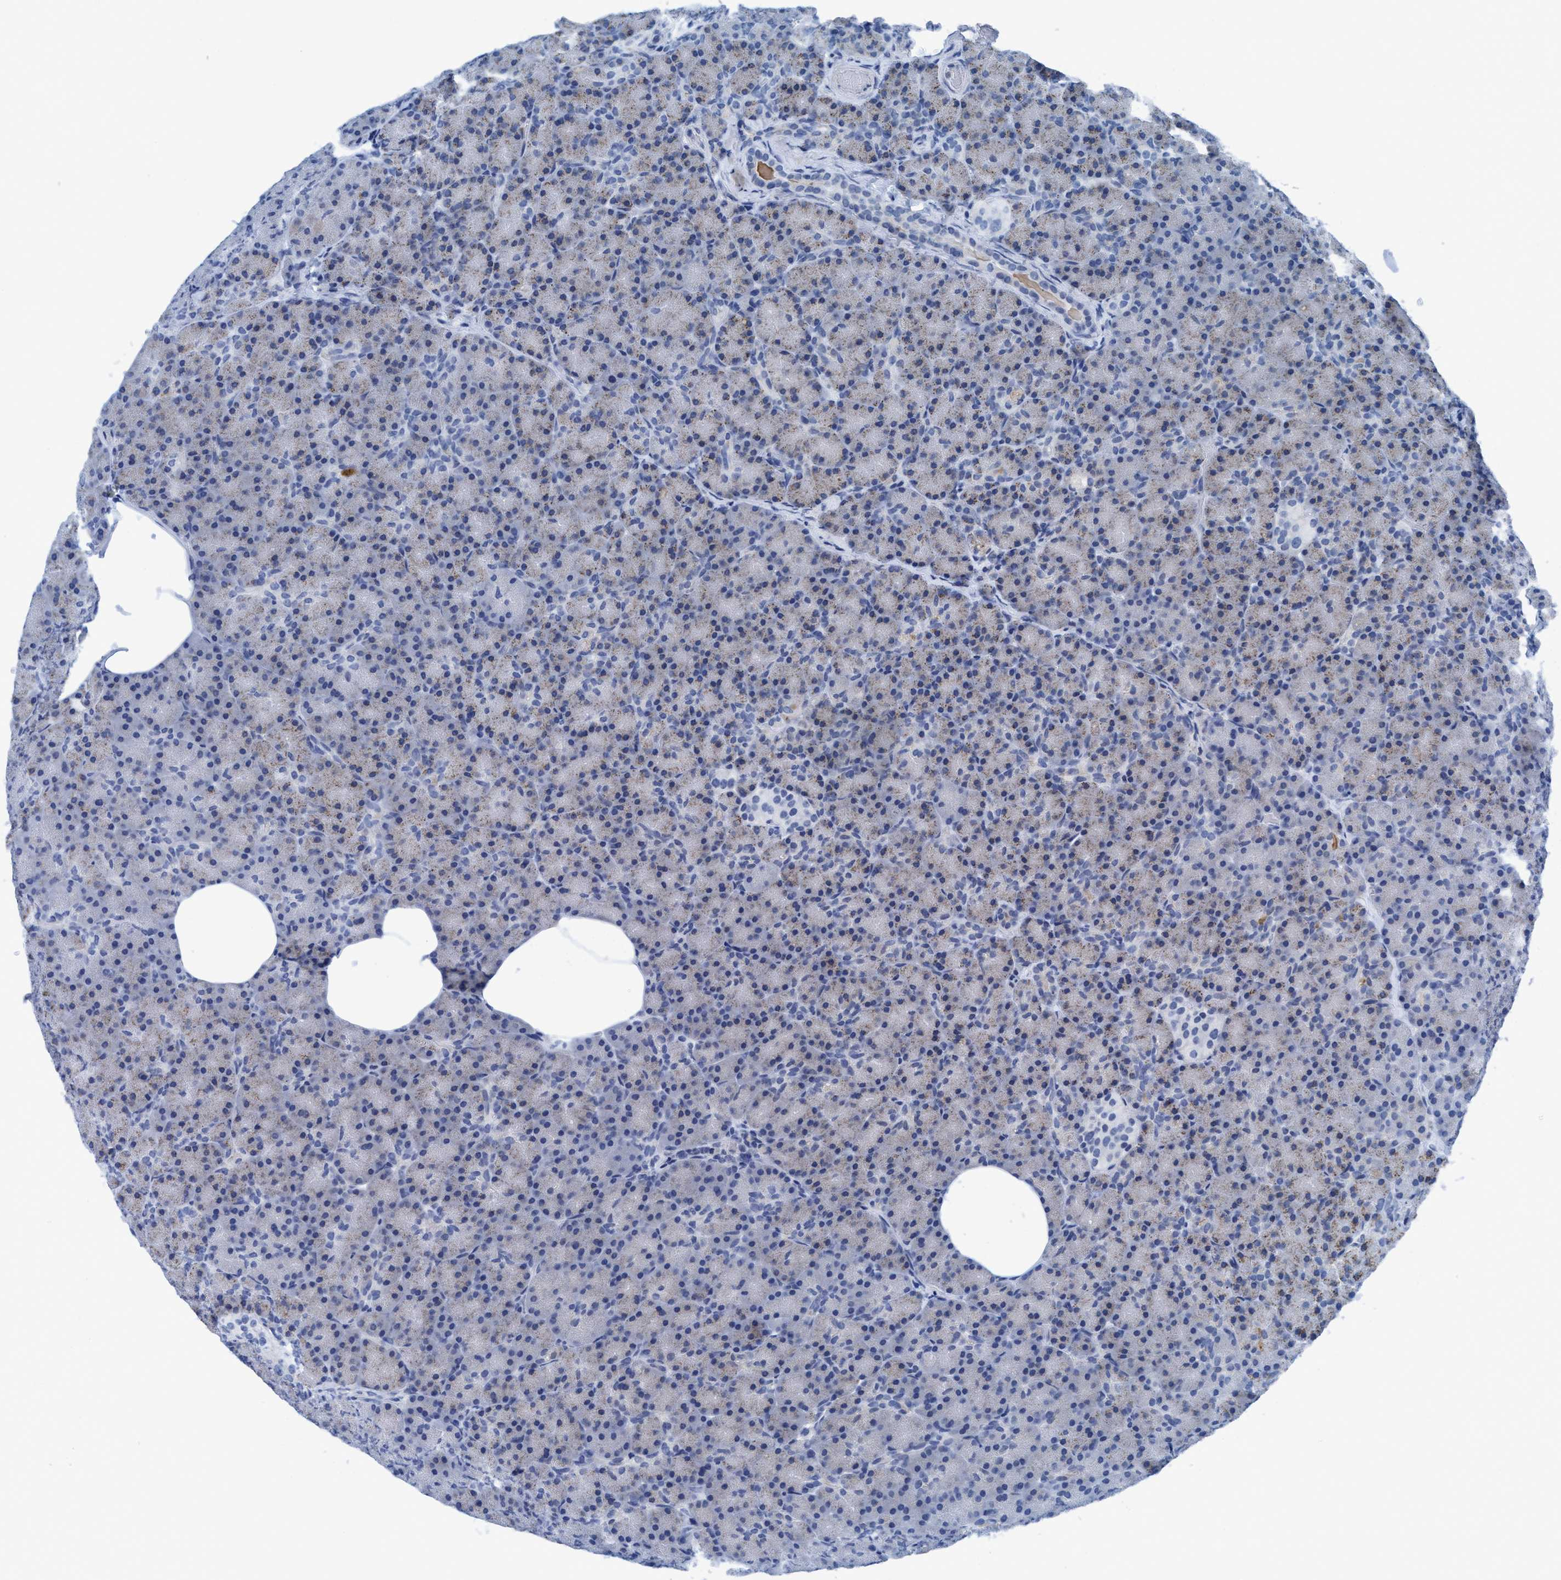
{"staining": {"intensity": "weak", "quantity": "<25%", "location": "cytoplasmic/membranous"}, "tissue": "pancreas", "cell_type": "Exocrine glandular cells", "image_type": "normal", "snomed": [{"axis": "morphology", "description": "Normal tissue, NOS"}, {"axis": "topography", "description": "Pancreas"}], "caption": "This is an immunohistochemistry image of benign human pancreas. There is no expression in exocrine glandular cells.", "gene": "DNAI1", "patient": {"sex": "female", "age": 43}}